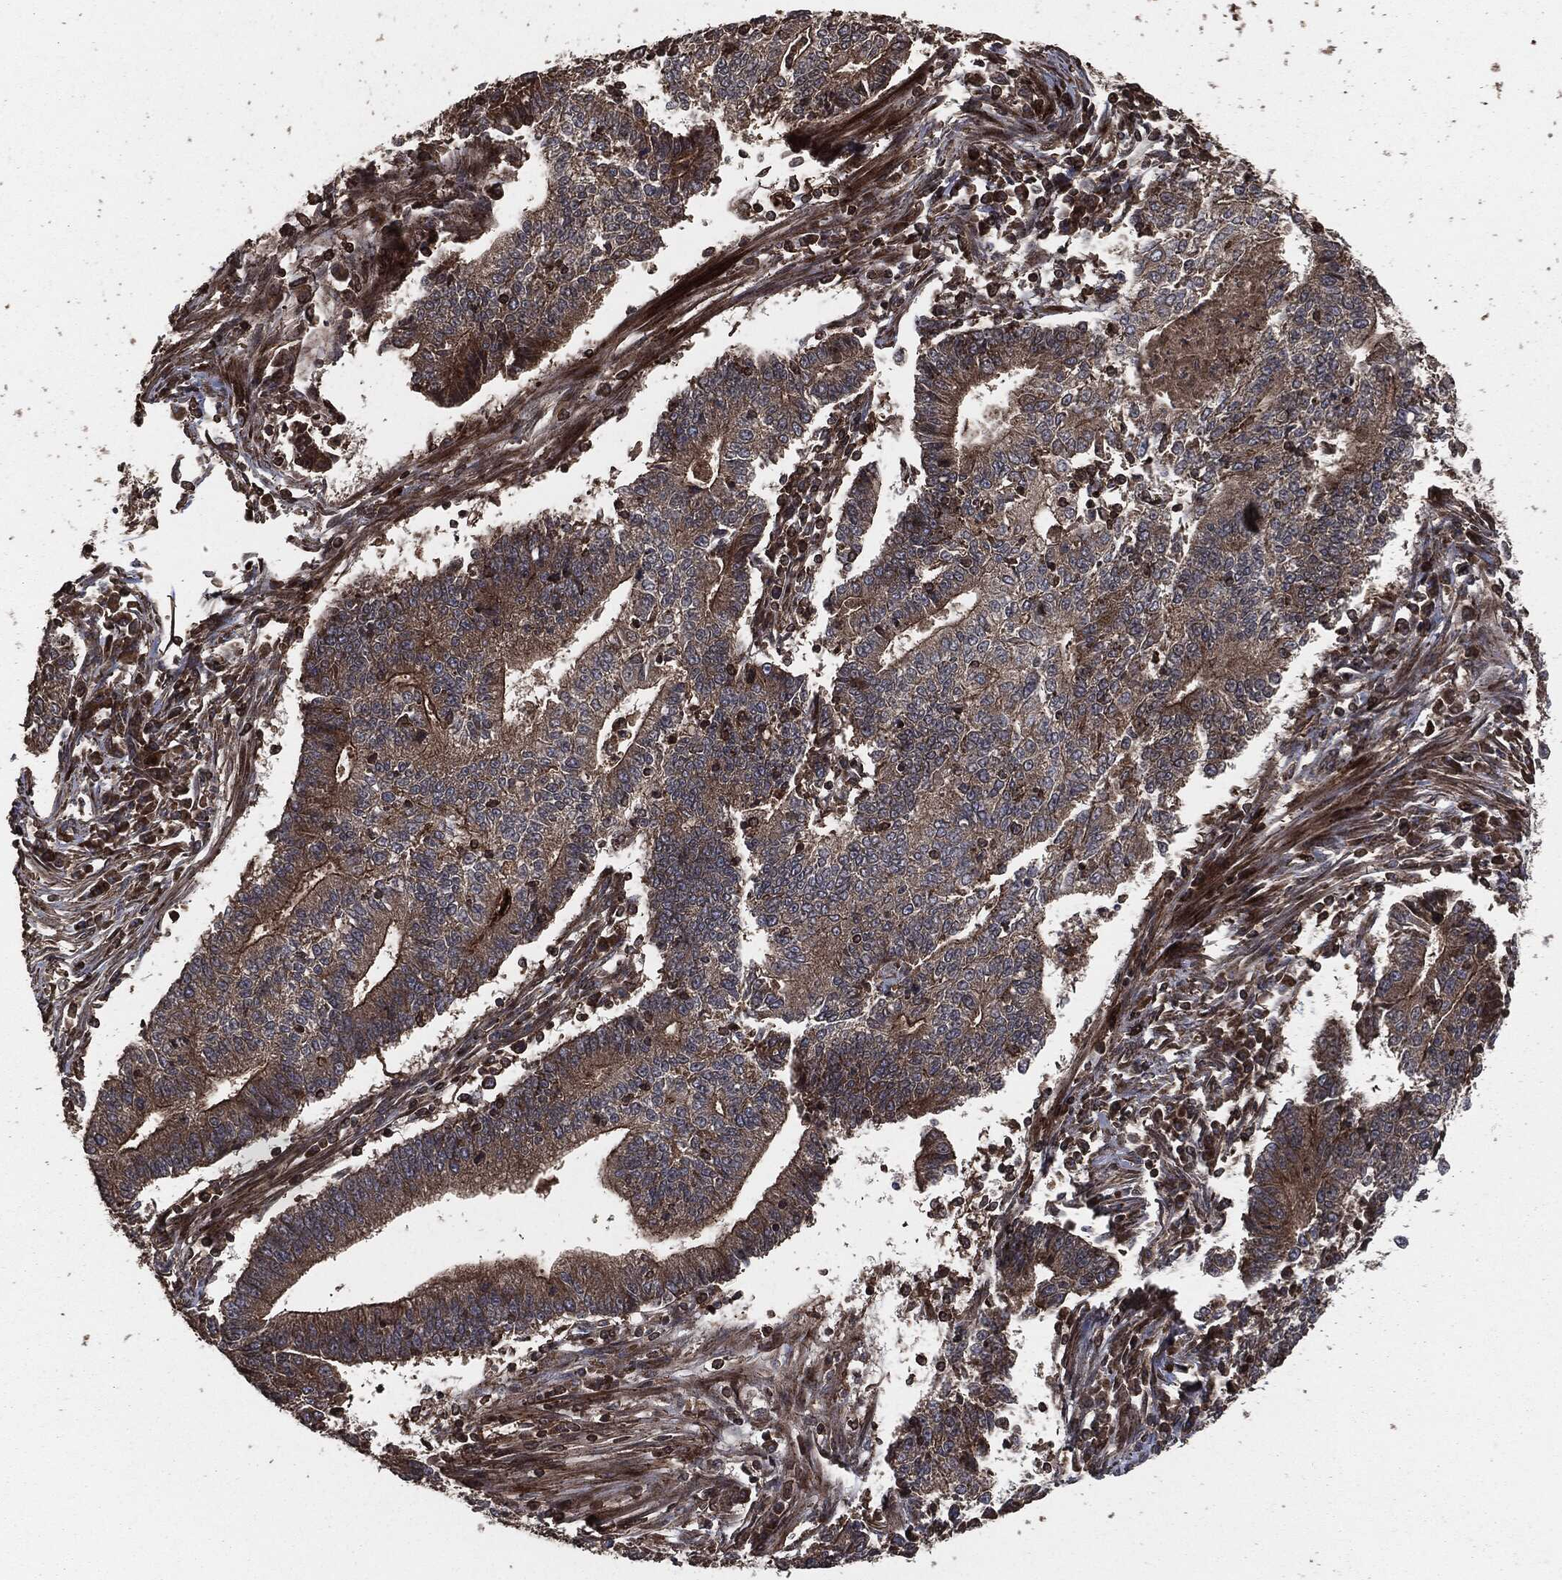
{"staining": {"intensity": "moderate", "quantity": "<25%", "location": "cytoplasmic/membranous"}, "tissue": "endometrial cancer", "cell_type": "Tumor cells", "image_type": "cancer", "snomed": [{"axis": "morphology", "description": "Adenocarcinoma, NOS"}, {"axis": "topography", "description": "Uterus"}, {"axis": "topography", "description": "Endometrium"}], "caption": "The histopathology image exhibits a brown stain indicating the presence of a protein in the cytoplasmic/membranous of tumor cells in endometrial cancer (adenocarcinoma).", "gene": "IFIT1", "patient": {"sex": "female", "age": 54}}